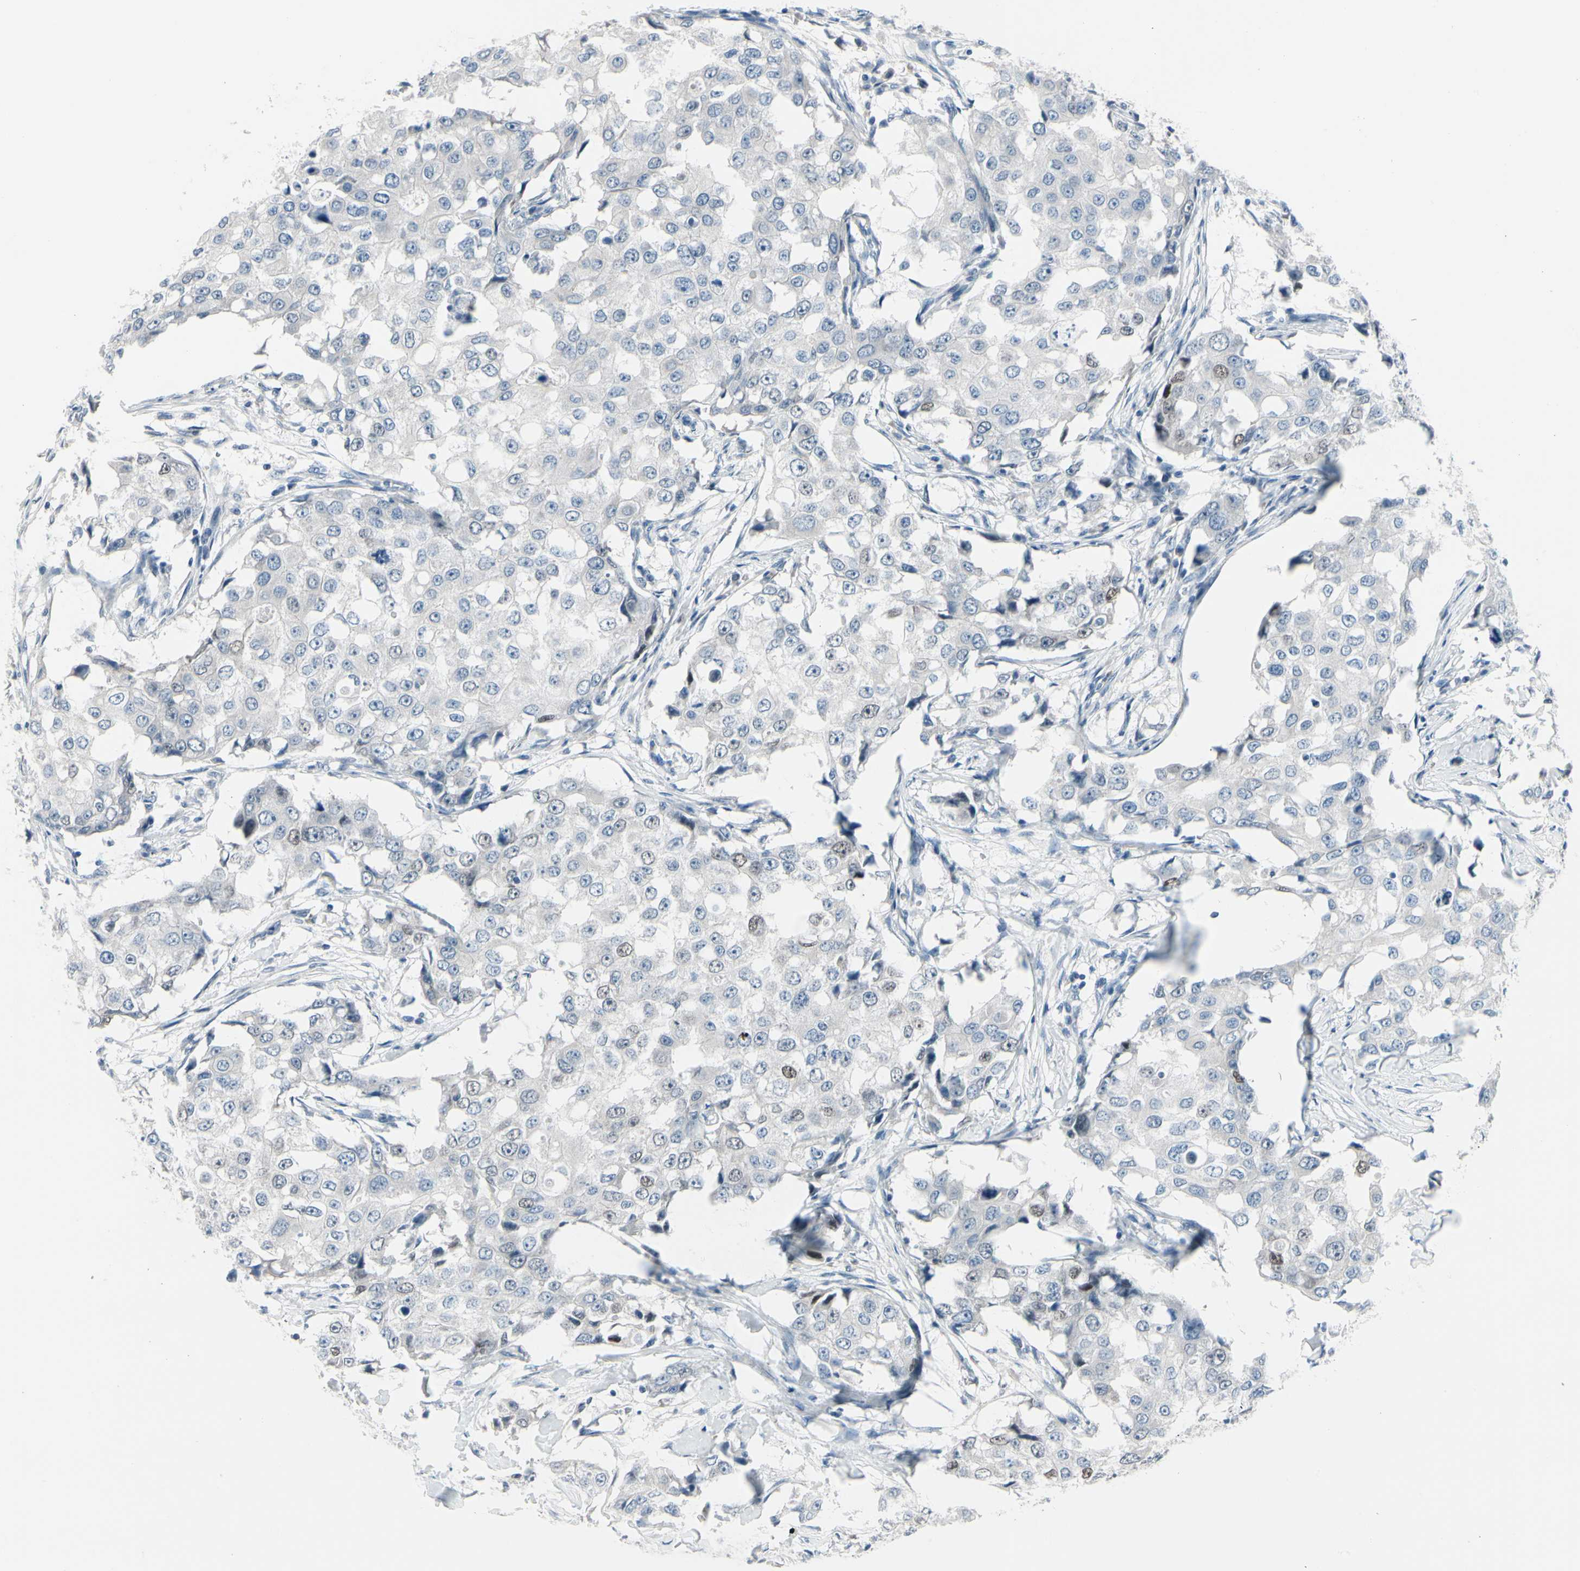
{"staining": {"intensity": "weak", "quantity": "<25%", "location": "nuclear"}, "tissue": "breast cancer", "cell_type": "Tumor cells", "image_type": "cancer", "snomed": [{"axis": "morphology", "description": "Duct carcinoma"}, {"axis": "topography", "description": "Breast"}], "caption": "Protein analysis of breast cancer (intraductal carcinoma) reveals no significant positivity in tumor cells. Brightfield microscopy of immunohistochemistry (IHC) stained with DAB (brown) and hematoxylin (blue), captured at high magnification.", "gene": "PGR", "patient": {"sex": "female", "age": 27}}